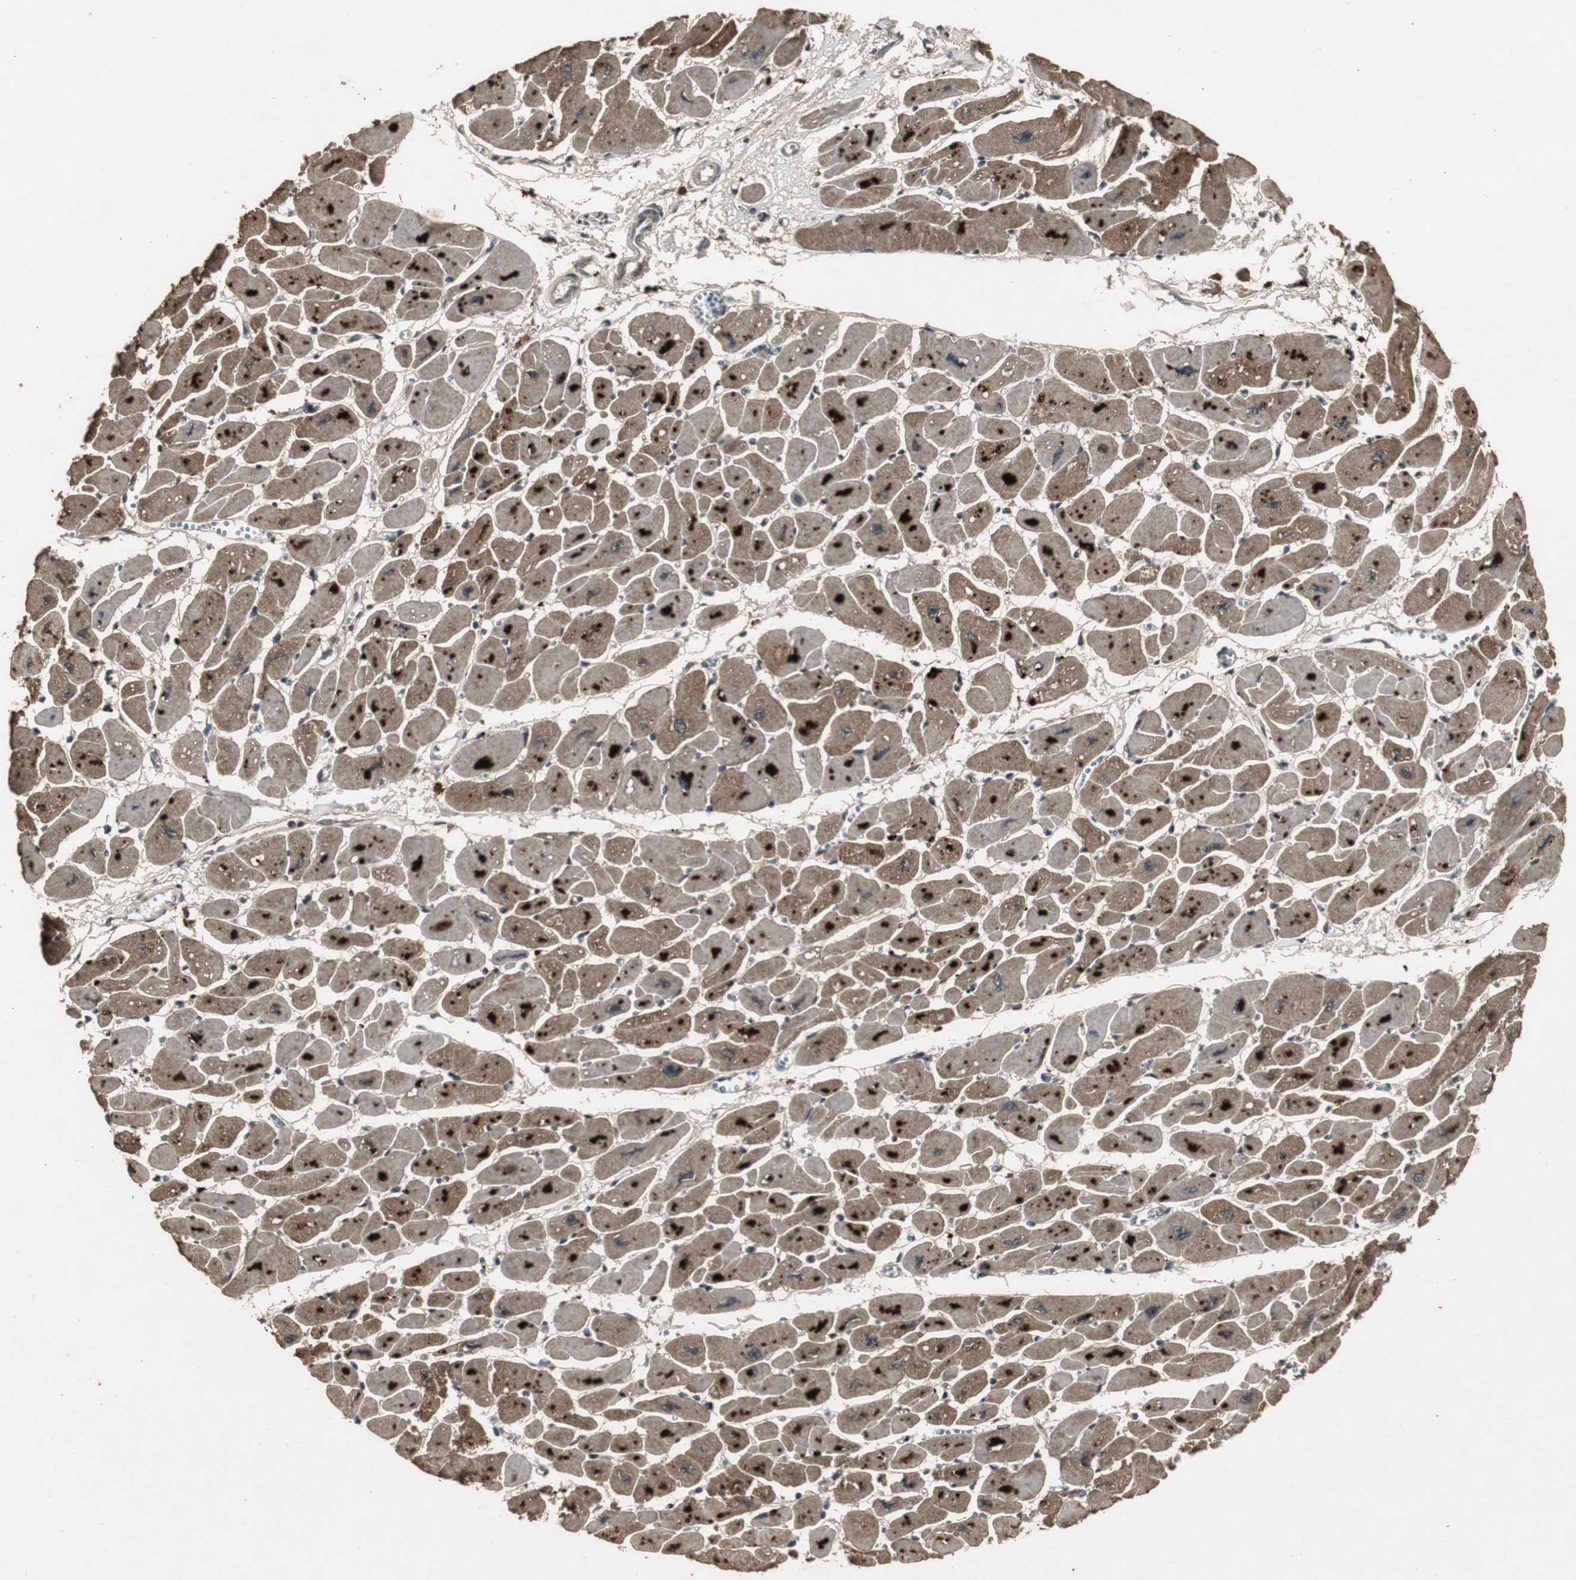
{"staining": {"intensity": "strong", "quantity": ">75%", "location": "cytoplasmic/membranous,nuclear"}, "tissue": "heart muscle", "cell_type": "Cardiomyocytes", "image_type": "normal", "snomed": [{"axis": "morphology", "description": "Normal tissue, NOS"}, {"axis": "topography", "description": "Heart"}], "caption": "Immunohistochemical staining of unremarkable human heart muscle shows strong cytoplasmic/membranous,nuclear protein positivity in about >75% of cardiomyocytes.", "gene": "EMX1", "patient": {"sex": "female", "age": 54}}